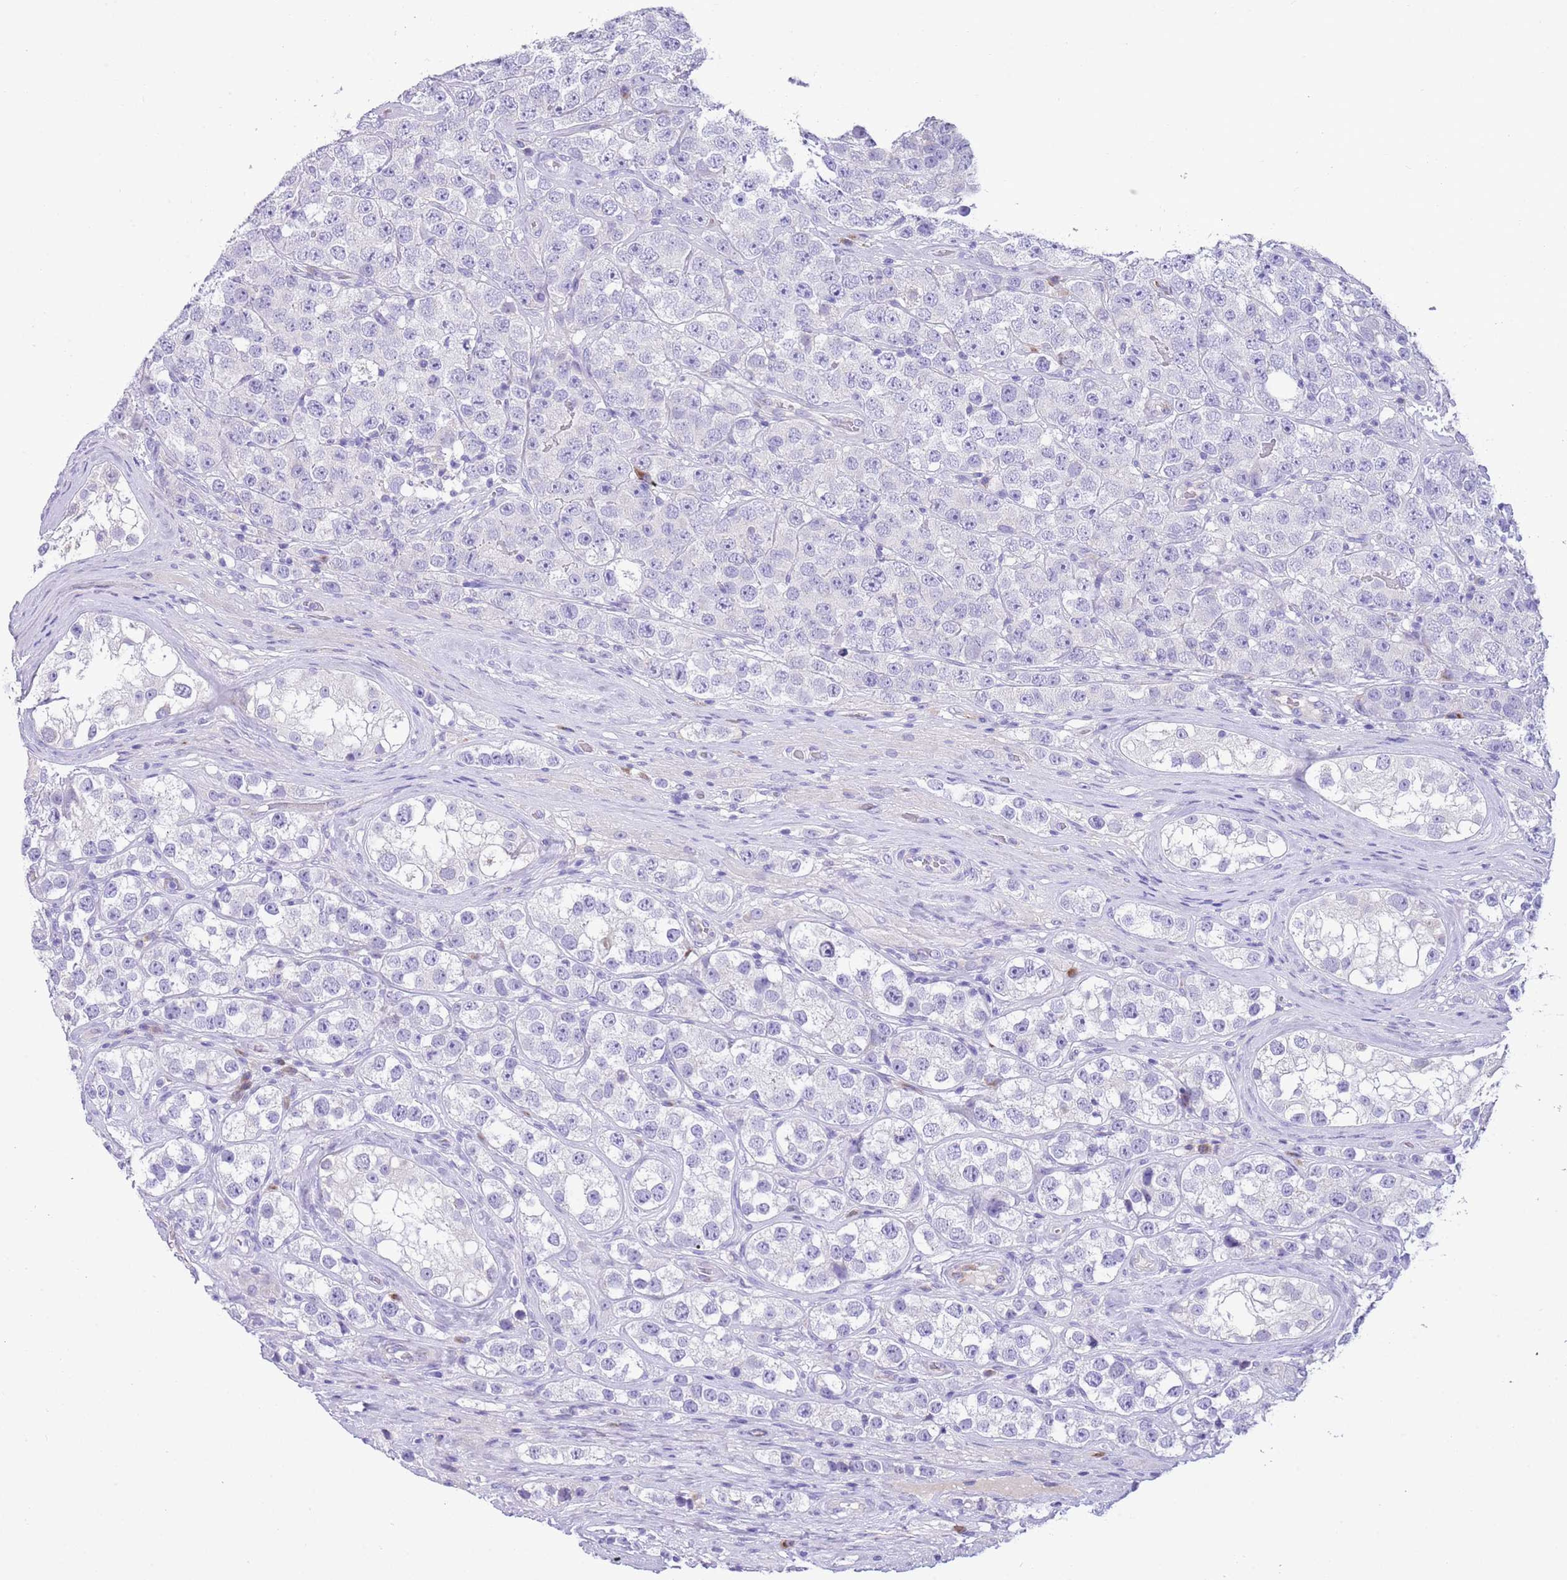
{"staining": {"intensity": "negative", "quantity": "none", "location": "none"}, "tissue": "testis cancer", "cell_type": "Tumor cells", "image_type": "cancer", "snomed": [{"axis": "morphology", "description": "Seminoma, NOS"}, {"axis": "topography", "description": "Testis"}], "caption": "A micrograph of human seminoma (testis) is negative for staining in tumor cells.", "gene": "CLEC2A", "patient": {"sex": "male", "age": 28}}